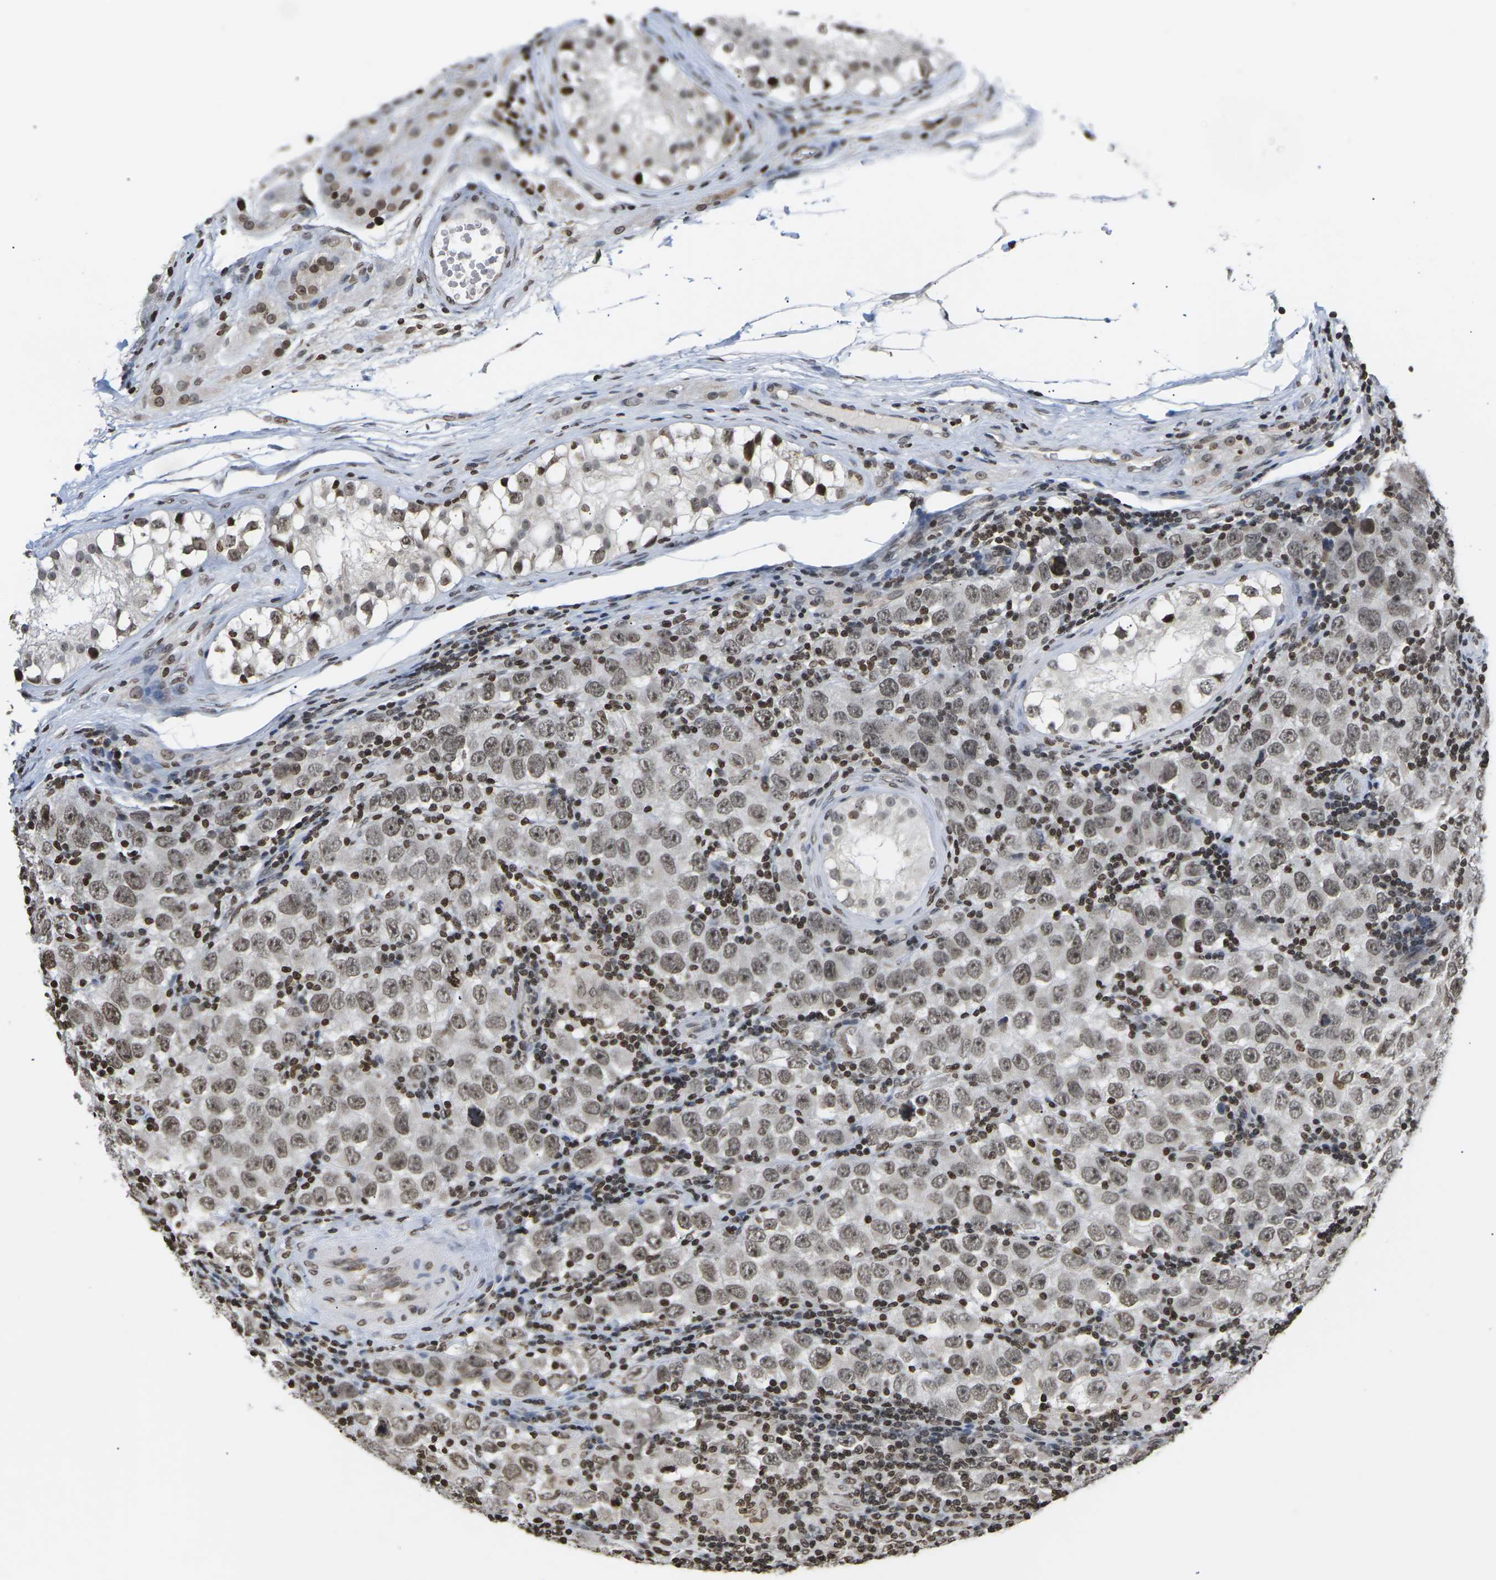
{"staining": {"intensity": "moderate", "quantity": ">75%", "location": "nuclear"}, "tissue": "testis cancer", "cell_type": "Tumor cells", "image_type": "cancer", "snomed": [{"axis": "morphology", "description": "Carcinoma, Embryonal, NOS"}, {"axis": "topography", "description": "Testis"}], "caption": "Tumor cells demonstrate medium levels of moderate nuclear staining in approximately >75% of cells in embryonal carcinoma (testis).", "gene": "ETV5", "patient": {"sex": "male", "age": 21}}